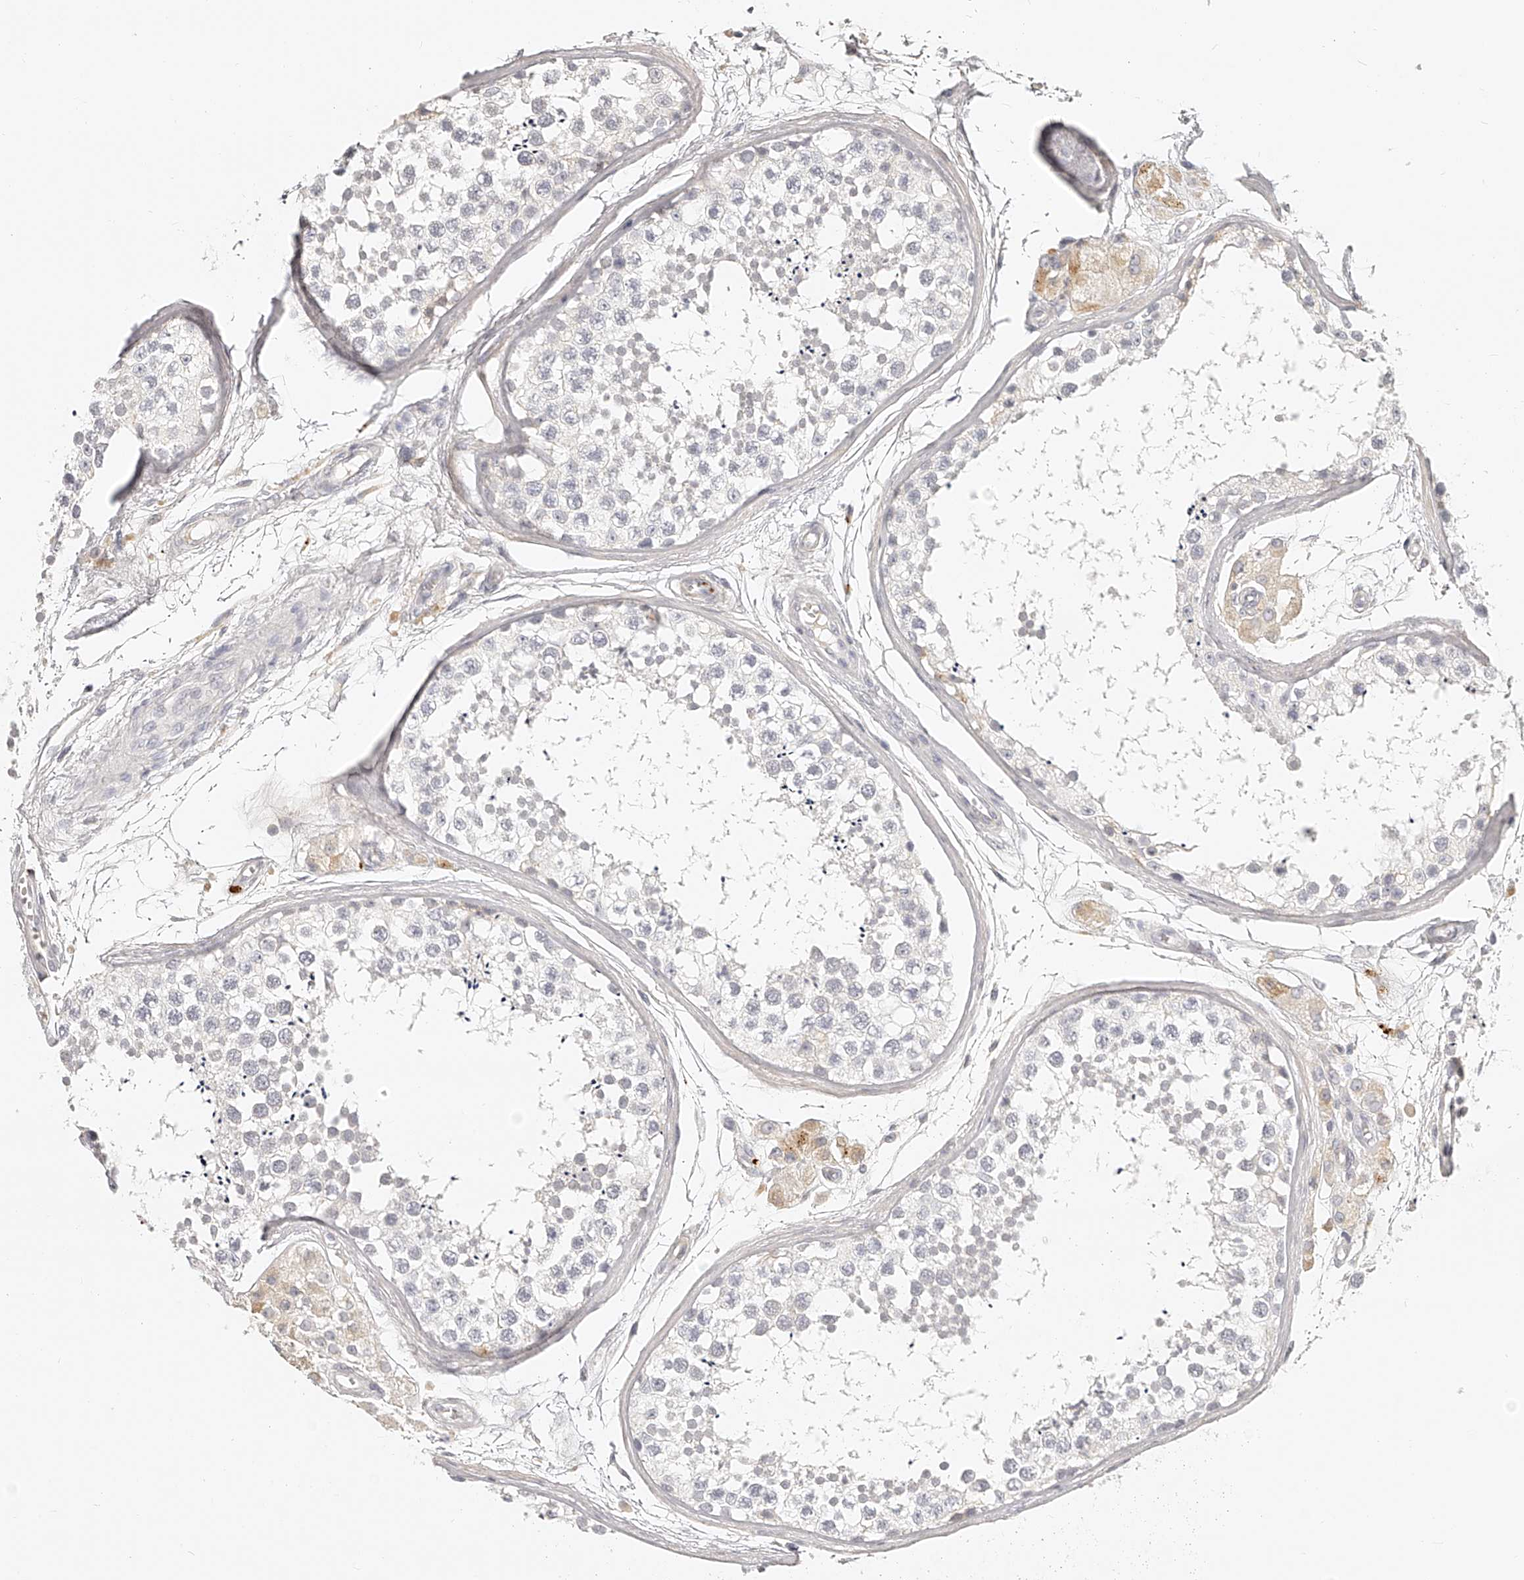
{"staining": {"intensity": "negative", "quantity": "none", "location": "none"}, "tissue": "testis", "cell_type": "Cells in seminiferous ducts", "image_type": "normal", "snomed": [{"axis": "morphology", "description": "Normal tissue, NOS"}, {"axis": "topography", "description": "Testis"}], "caption": "IHC micrograph of normal human testis stained for a protein (brown), which demonstrates no positivity in cells in seminiferous ducts.", "gene": "ITGB3", "patient": {"sex": "male", "age": 56}}